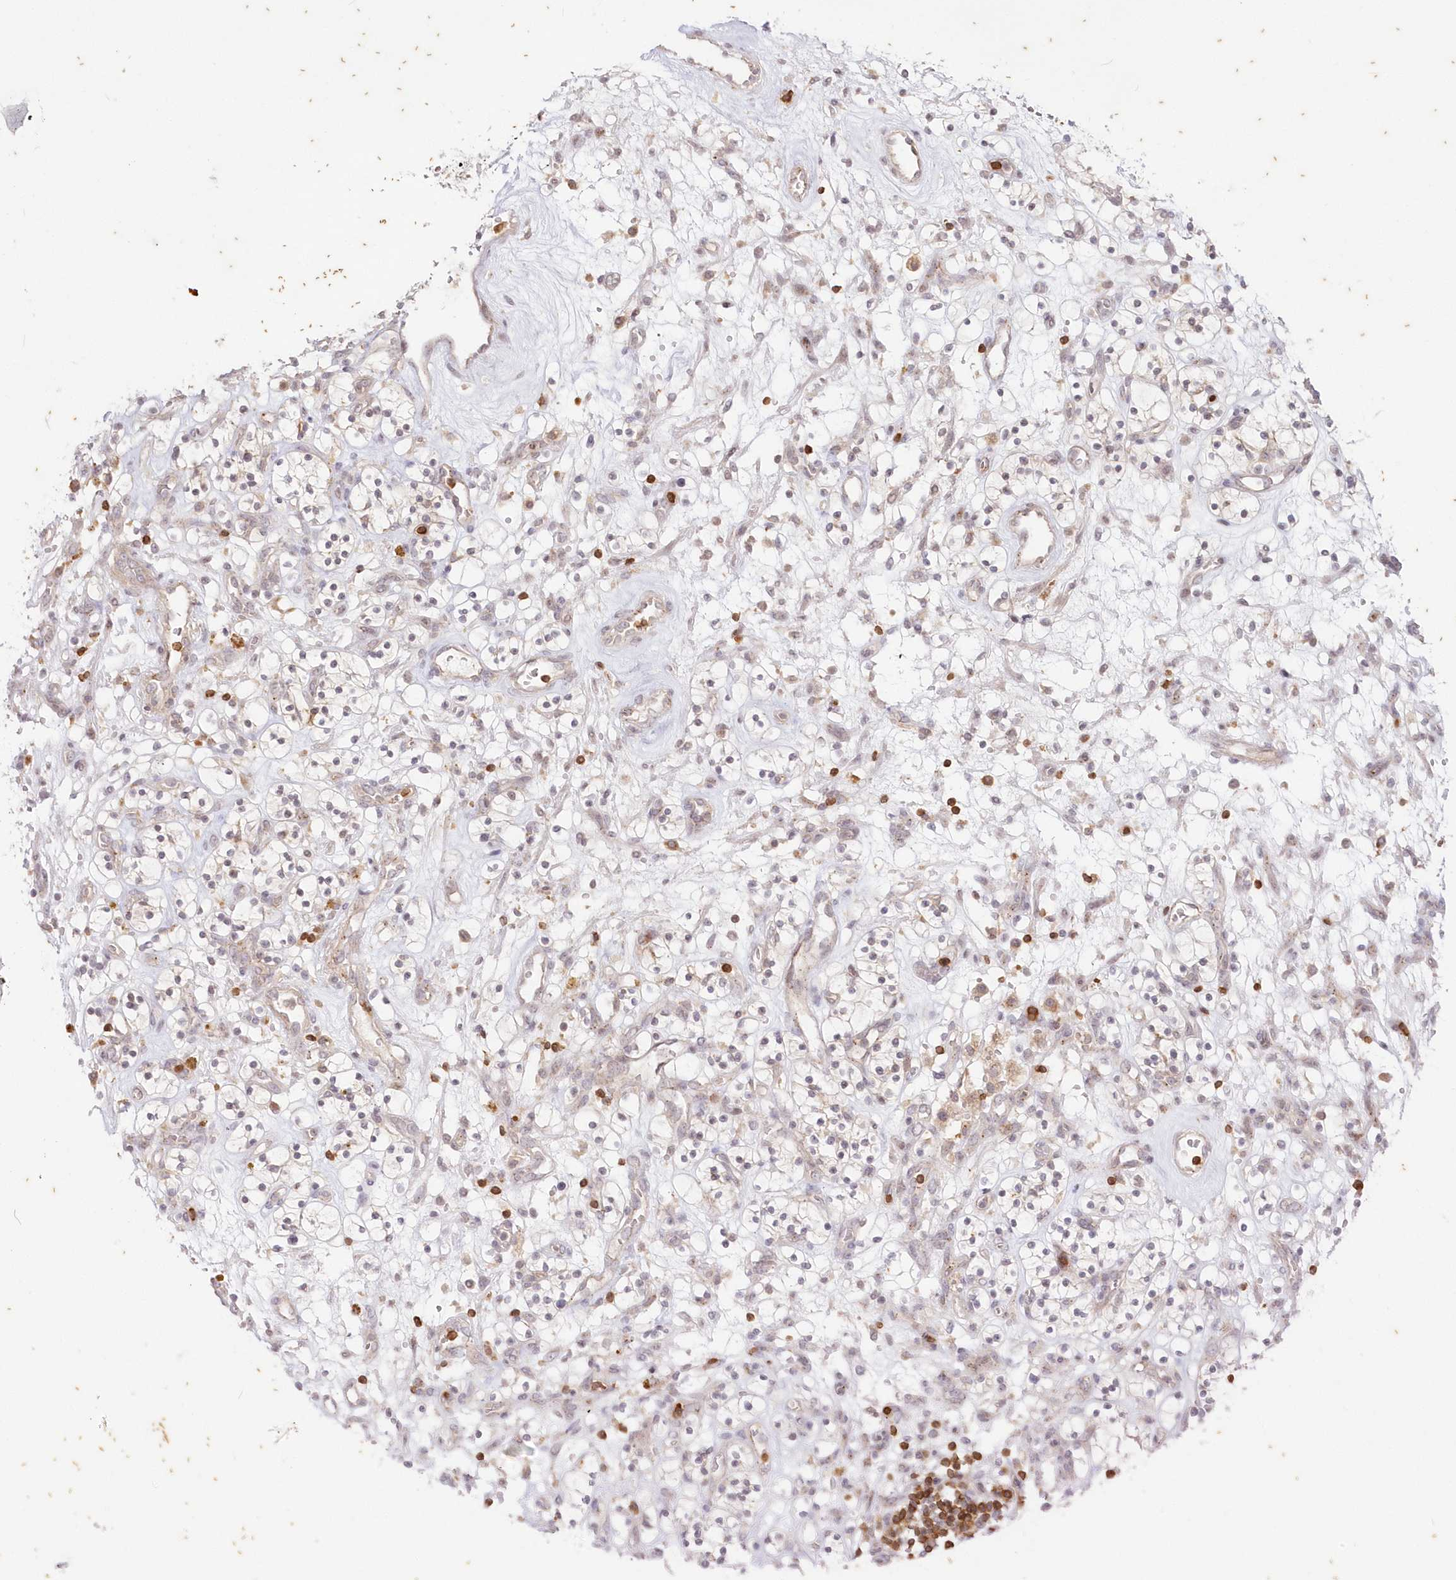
{"staining": {"intensity": "negative", "quantity": "none", "location": "none"}, "tissue": "renal cancer", "cell_type": "Tumor cells", "image_type": "cancer", "snomed": [{"axis": "morphology", "description": "Adenocarcinoma, NOS"}, {"axis": "topography", "description": "Kidney"}], "caption": "Immunohistochemical staining of renal adenocarcinoma demonstrates no significant expression in tumor cells.", "gene": "MTMR3", "patient": {"sex": "female", "age": 57}}